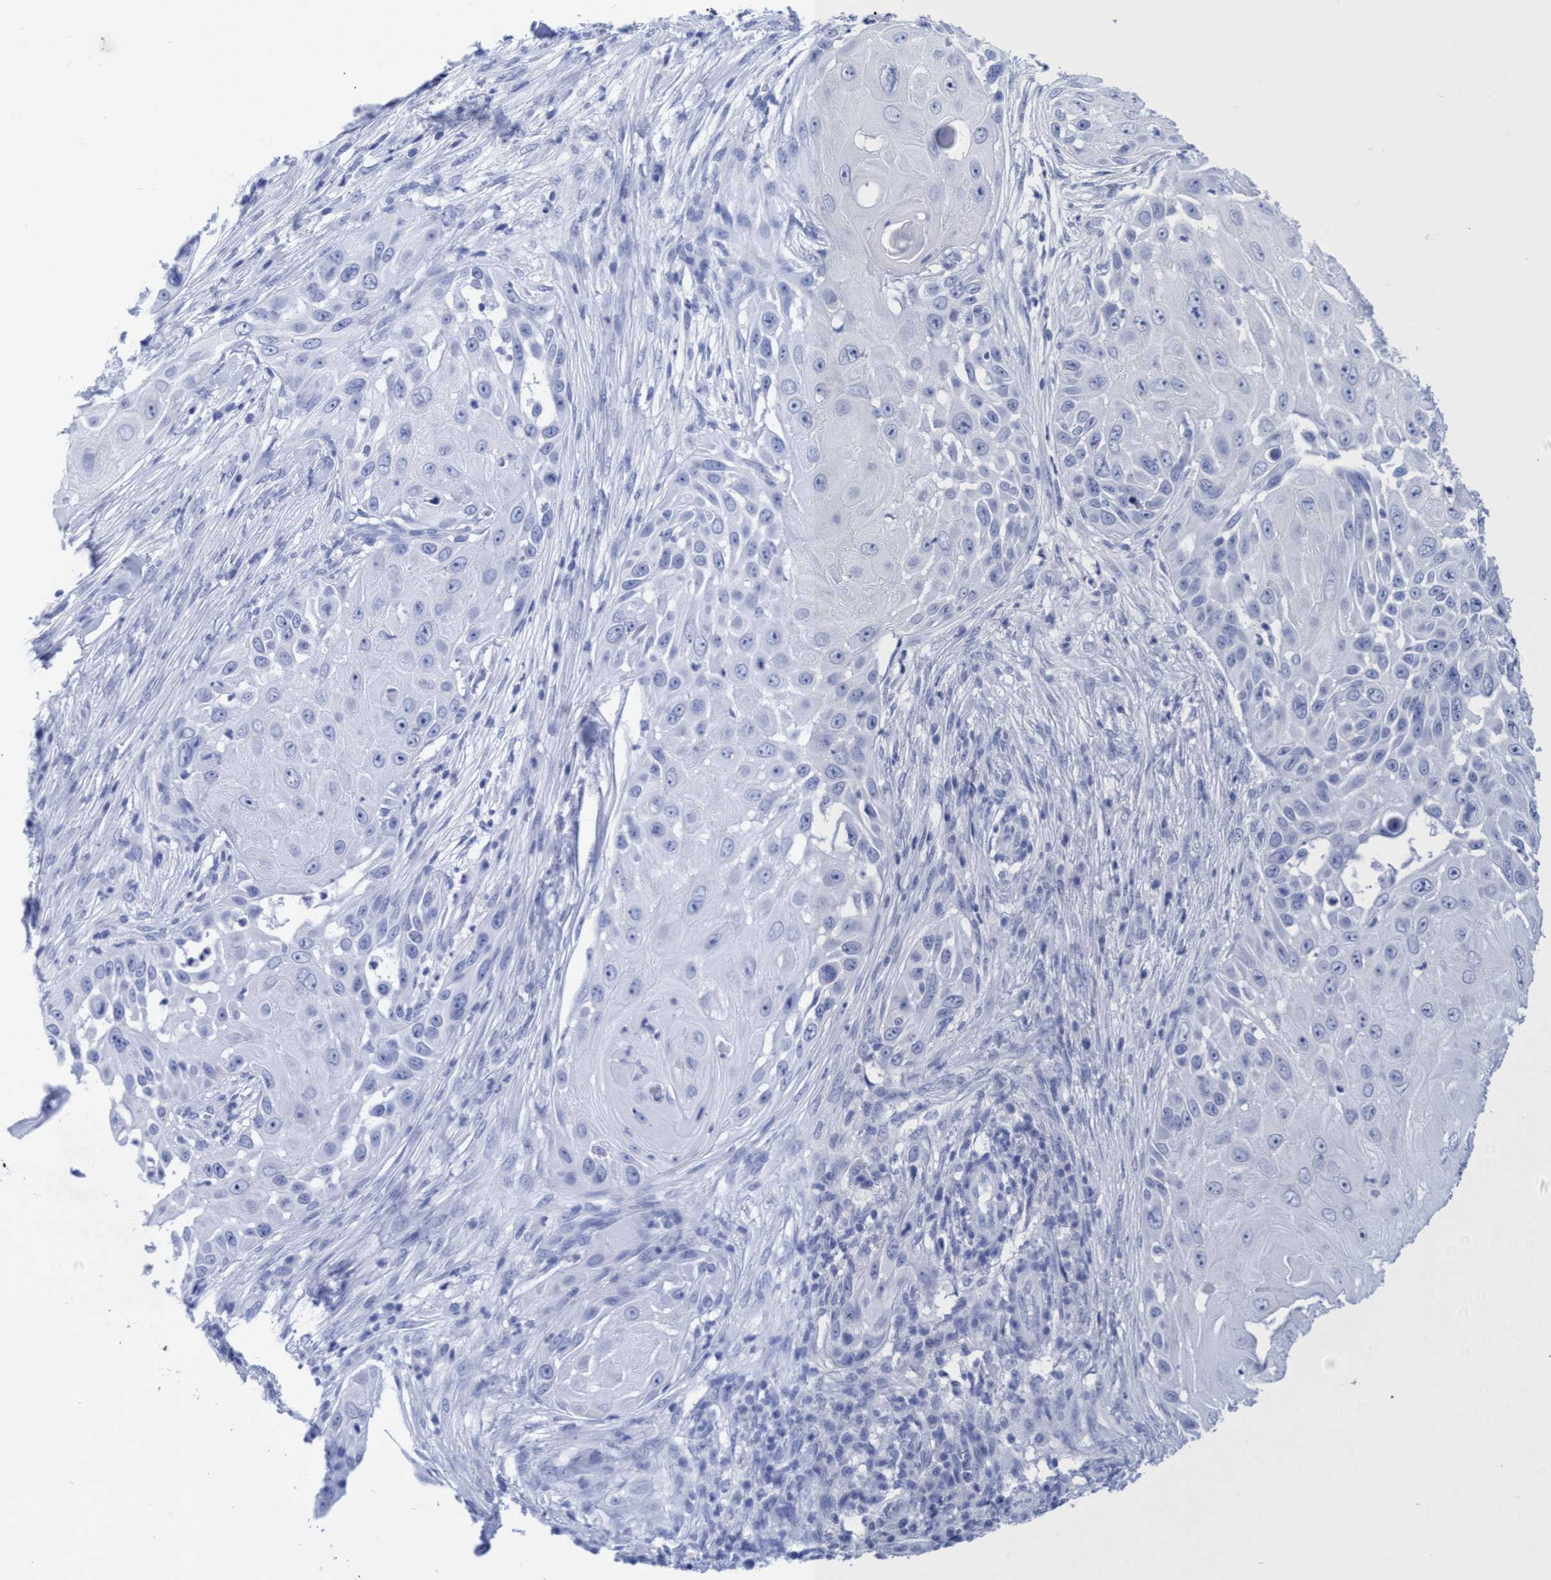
{"staining": {"intensity": "negative", "quantity": "none", "location": "none"}, "tissue": "skin cancer", "cell_type": "Tumor cells", "image_type": "cancer", "snomed": [{"axis": "morphology", "description": "Squamous cell carcinoma, NOS"}, {"axis": "topography", "description": "Skin"}], "caption": "There is no significant staining in tumor cells of skin cancer.", "gene": "INSL6", "patient": {"sex": "female", "age": 44}}